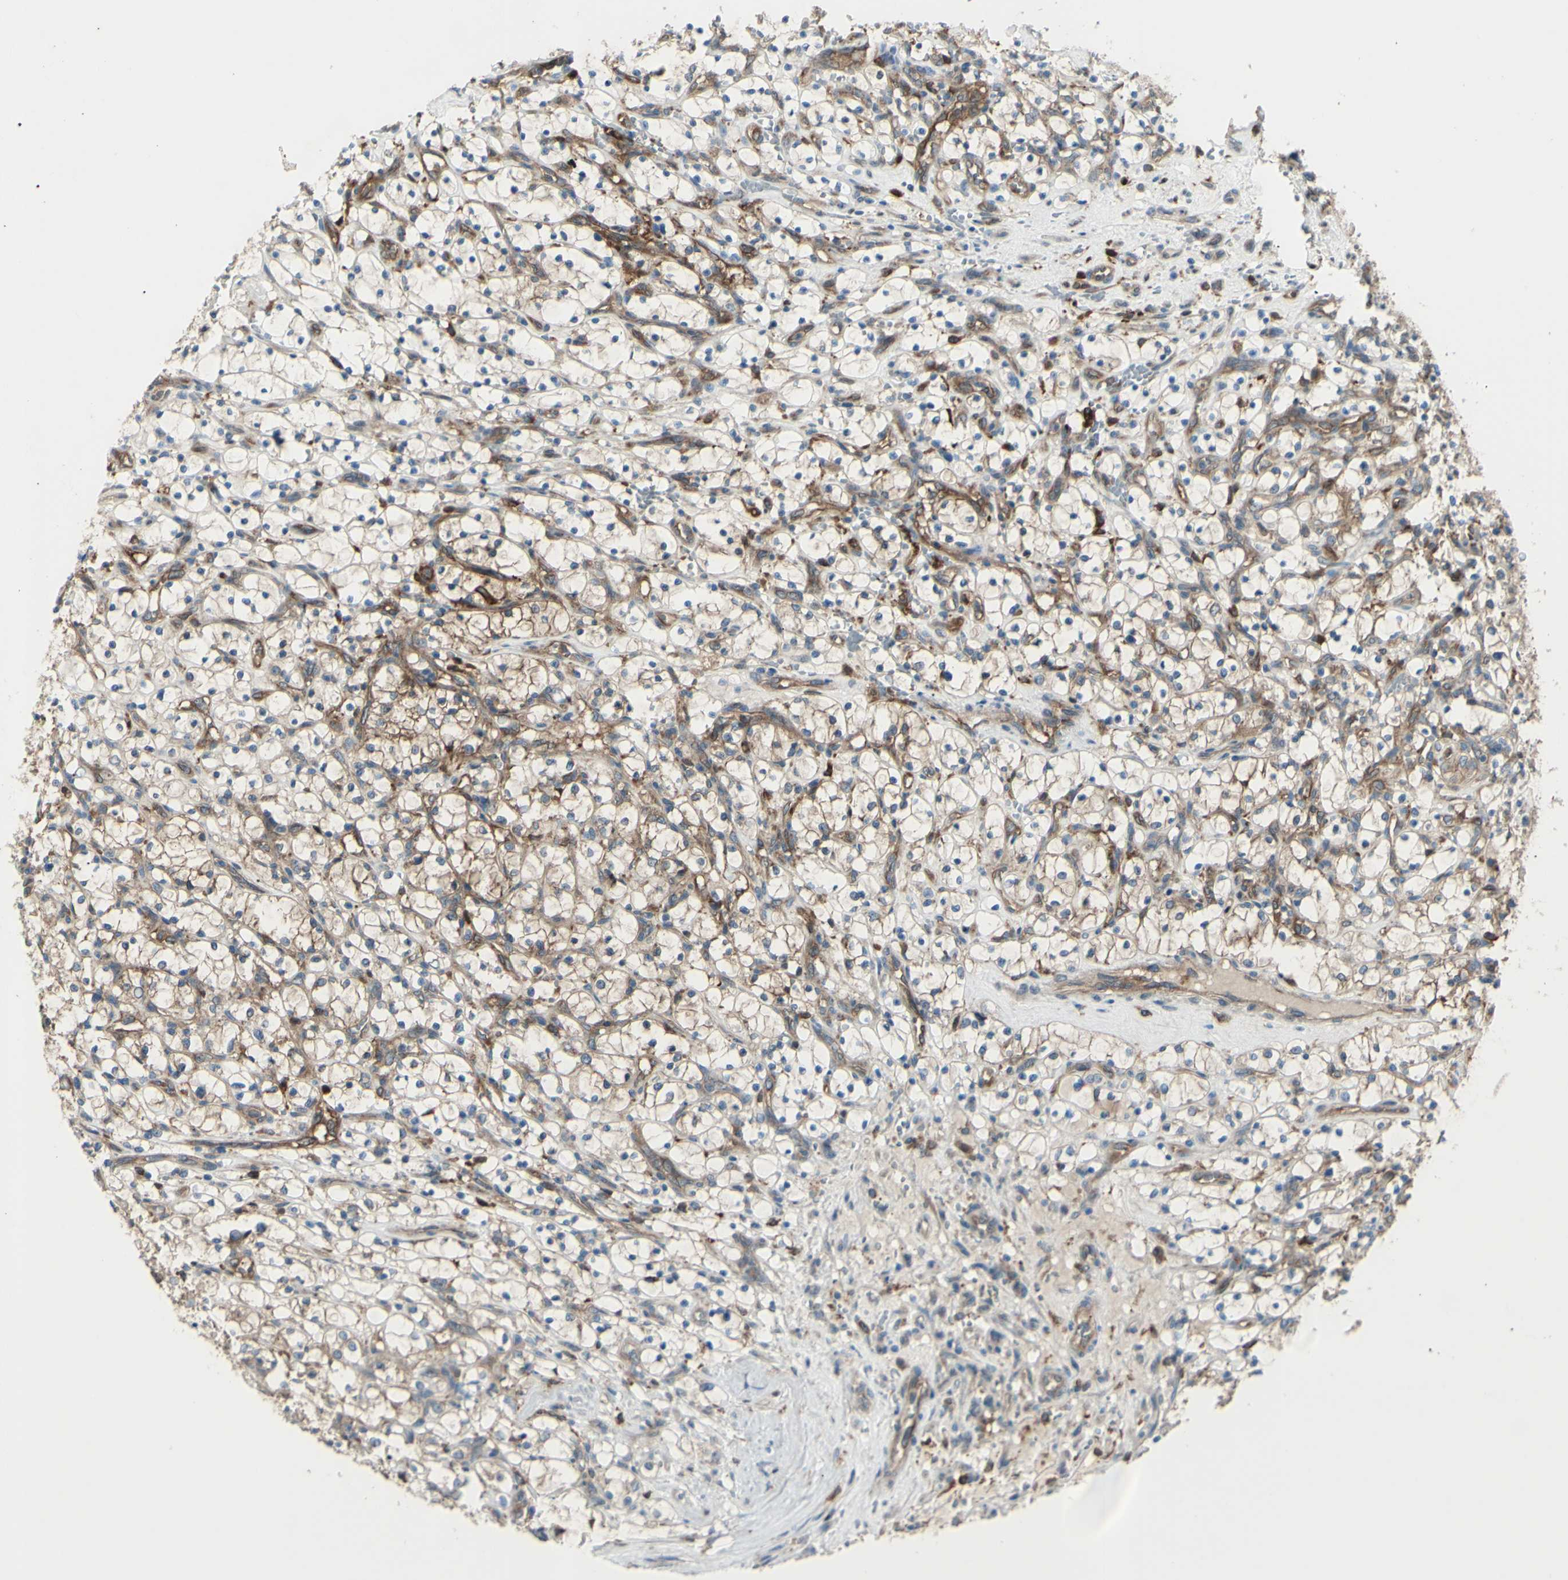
{"staining": {"intensity": "moderate", "quantity": "<25%", "location": "cytoplasmic/membranous"}, "tissue": "renal cancer", "cell_type": "Tumor cells", "image_type": "cancer", "snomed": [{"axis": "morphology", "description": "Adenocarcinoma, NOS"}, {"axis": "topography", "description": "Kidney"}], "caption": "Immunohistochemistry (IHC) image of human adenocarcinoma (renal) stained for a protein (brown), which shows low levels of moderate cytoplasmic/membranous positivity in about <25% of tumor cells.", "gene": "IGSF9B", "patient": {"sex": "female", "age": 69}}